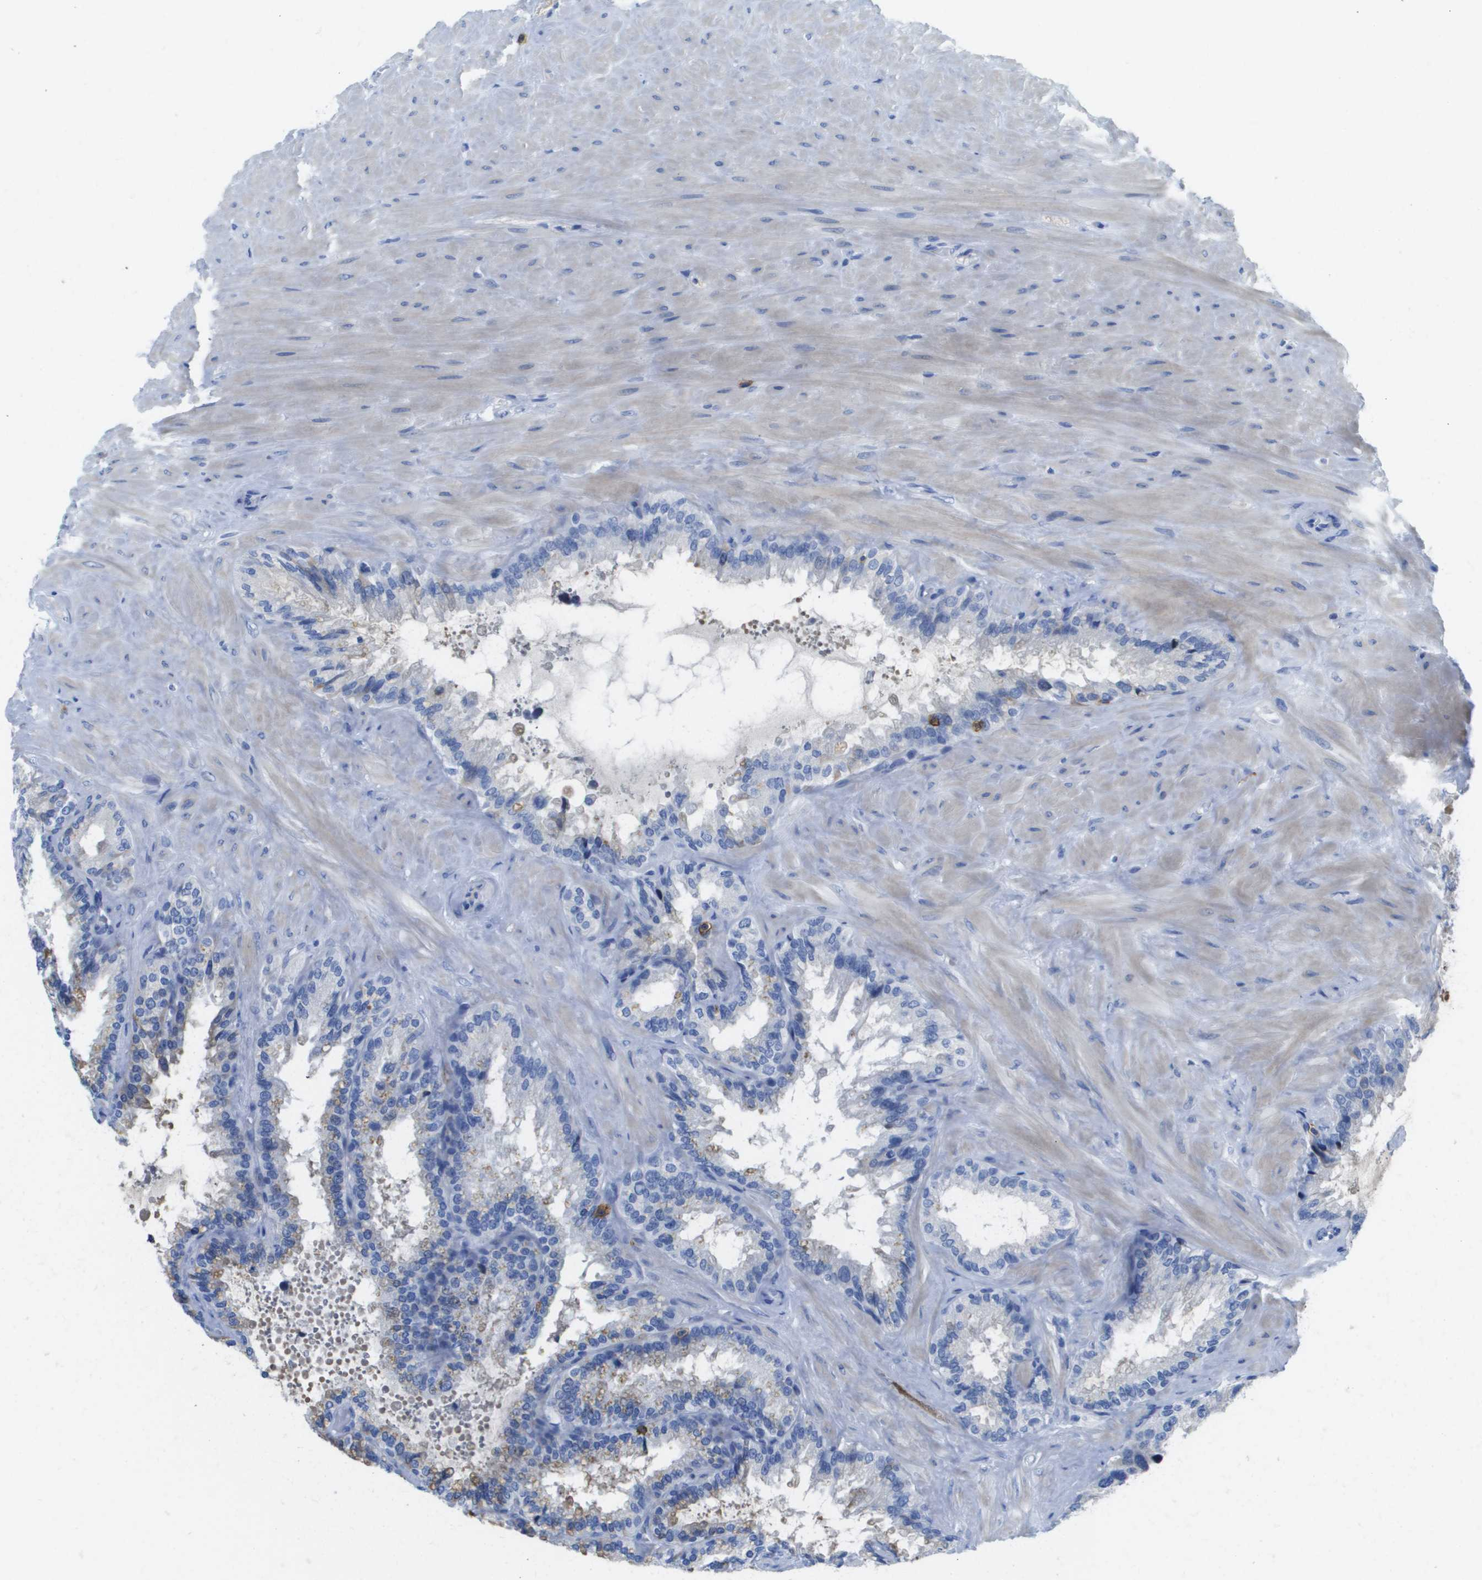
{"staining": {"intensity": "negative", "quantity": "none", "location": "none"}, "tissue": "seminal vesicle", "cell_type": "Glandular cells", "image_type": "normal", "snomed": [{"axis": "morphology", "description": "Normal tissue, NOS"}, {"axis": "topography", "description": "Seminal veicle"}], "caption": "Glandular cells show no significant protein expression in normal seminal vesicle. The staining was performed using DAB (3,3'-diaminobenzidine) to visualize the protein expression in brown, while the nuclei were stained in blue with hematoxylin (Magnification: 20x).", "gene": "MS4A1", "patient": {"sex": "male", "age": 46}}